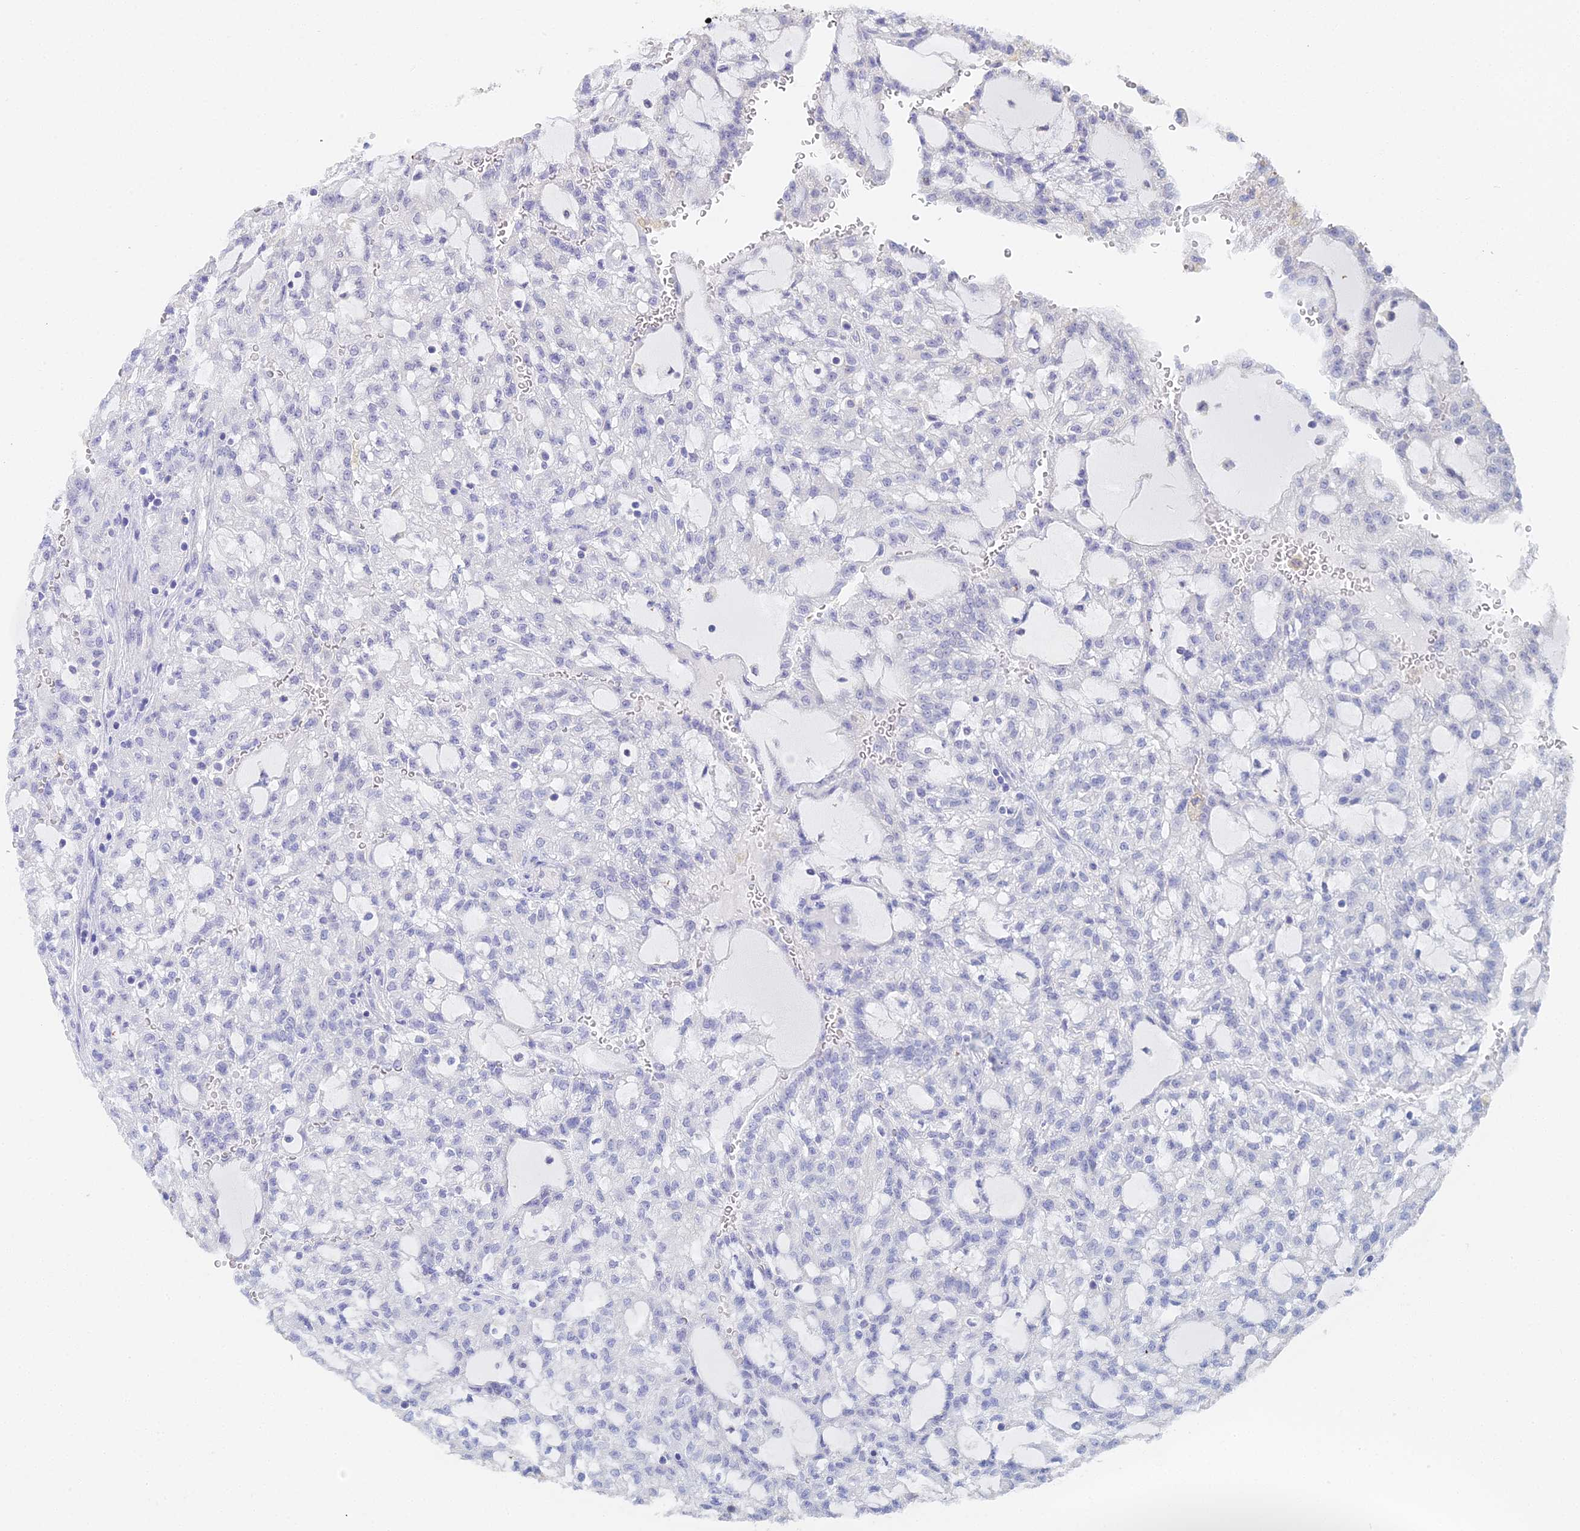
{"staining": {"intensity": "negative", "quantity": "none", "location": "none"}, "tissue": "renal cancer", "cell_type": "Tumor cells", "image_type": "cancer", "snomed": [{"axis": "morphology", "description": "Adenocarcinoma, NOS"}, {"axis": "topography", "description": "Kidney"}], "caption": "Tumor cells are negative for protein expression in human renal cancer (adenocarcinoma).", "gene": "MCM2", "patient": {"sex": "male", "age": 63}}